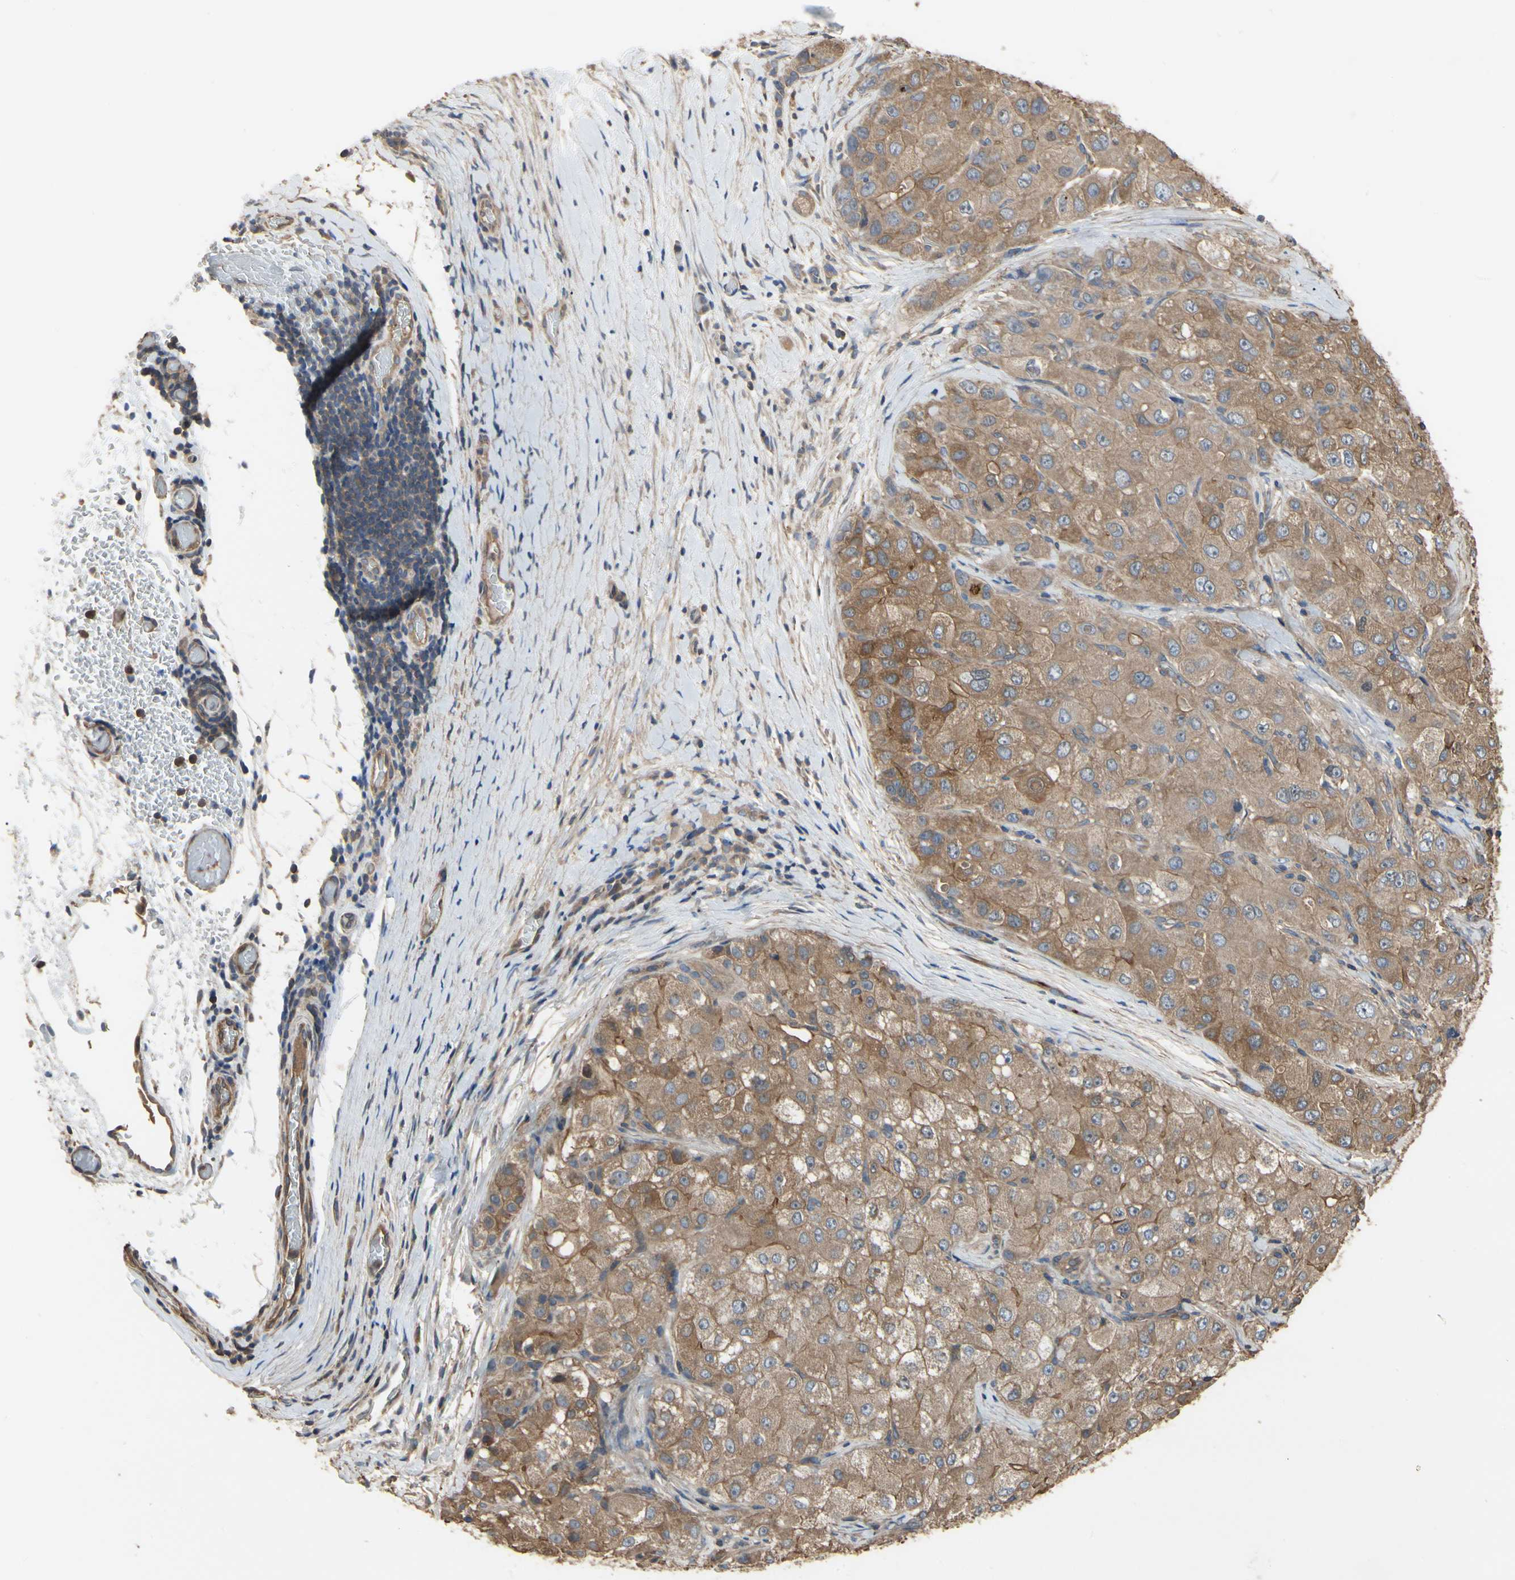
{"staining": {"intensity": "moderate", "quantity": ">75%", "location": "cytoplasmic/membranous"}, "tissue": "liver cancer", "cell_type": "Tumor cells", "image_type": "cancer", "snomed": [{"axis": "morphology", "description": "Carcinoma, Hepatocellular, NOS"}, {"axis": "topography", "description": "Liver"}], "caption": "Immunohistochemical staining of human liver cancer demonstrates moderate cytoplasmic/membranous protein positivity in about >75% of tumor cells.", "gene": "PDZK1", "patient": {"sex": "male", "age": 80}}